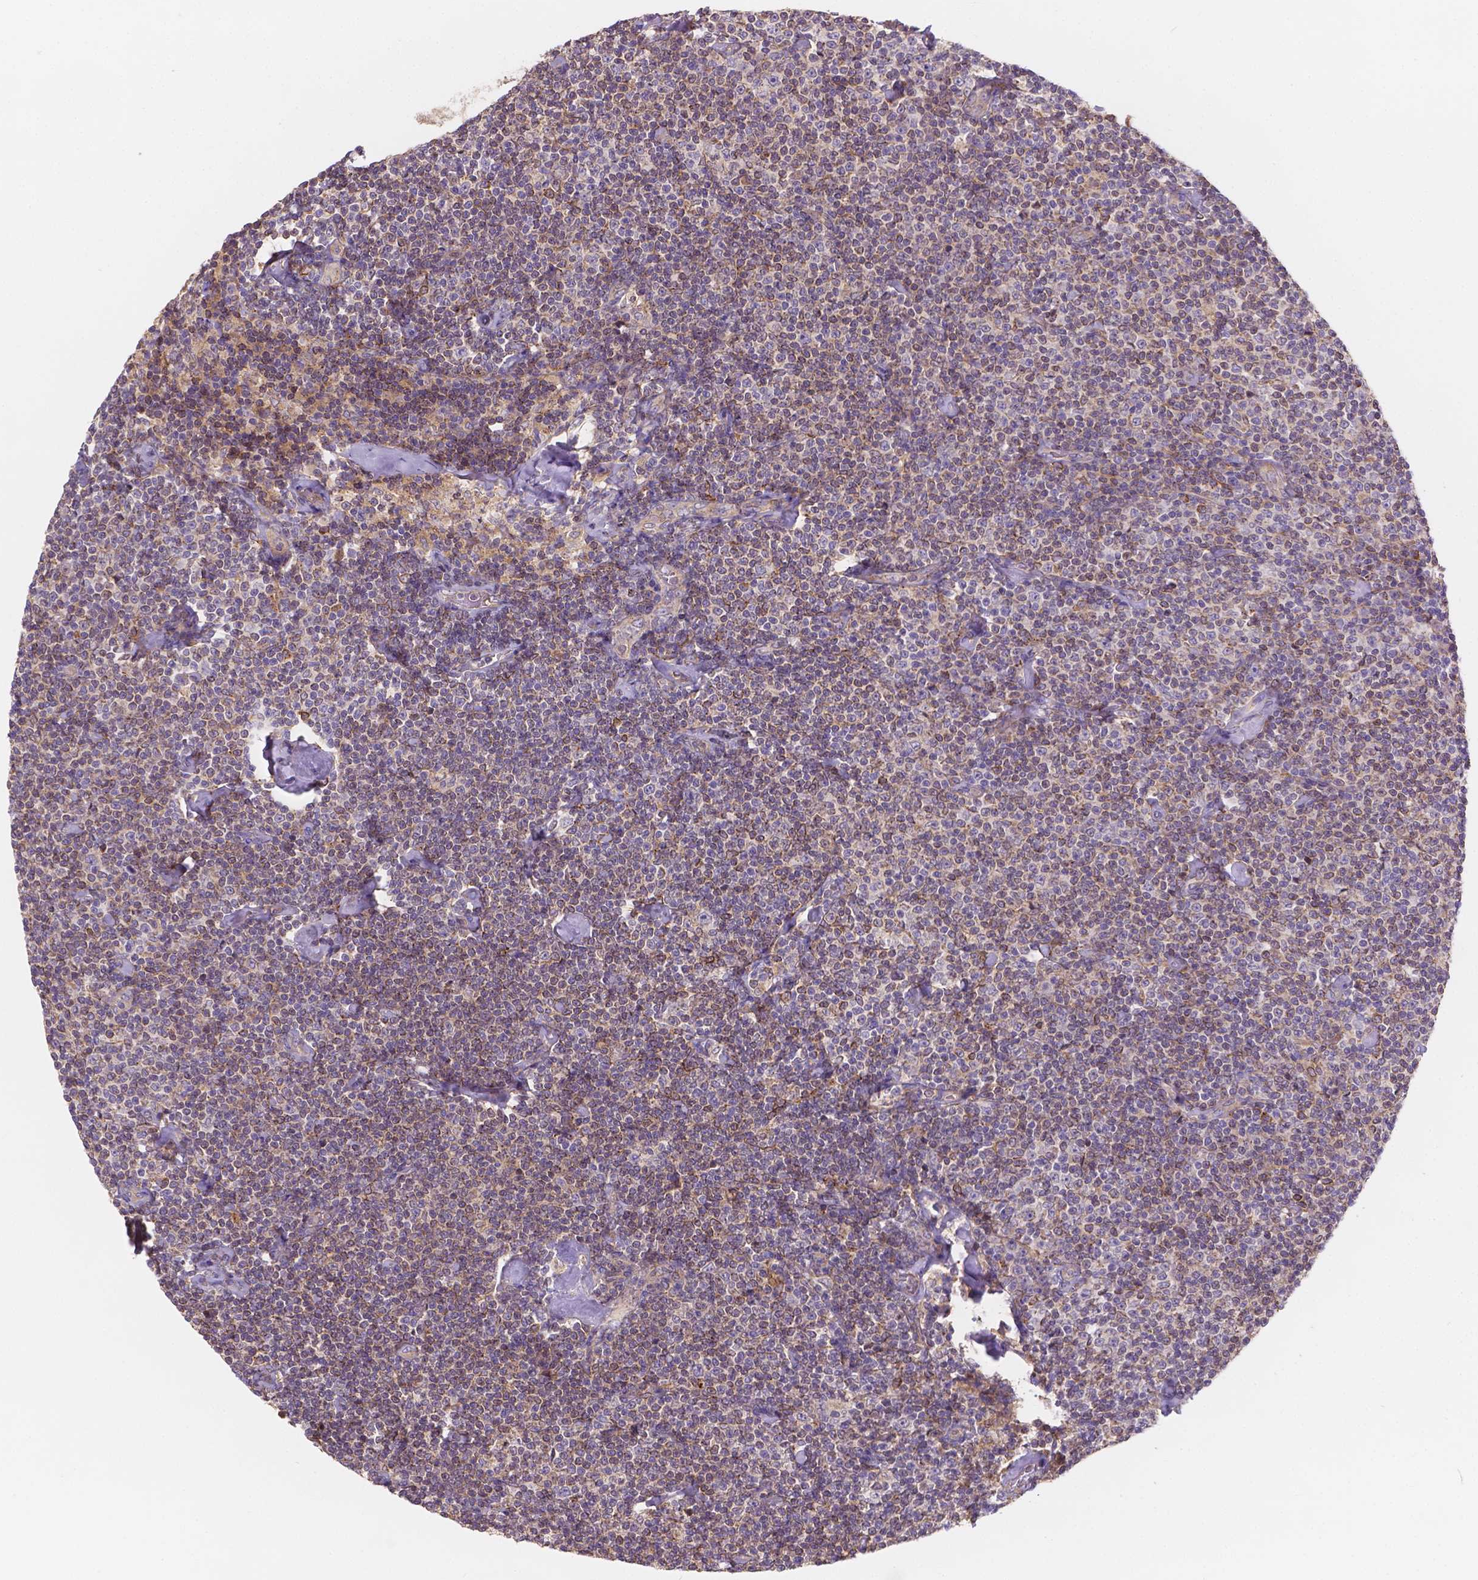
{"staining": {"intensity": "moderate", "quantity": ">75%", "location": "cytoplasmic/membranous"}, "tissue": "lymphoma", "cell_type": "Tumor cells", "image_type": "cancer", "snomed": [{"axis": "morphology", "description": "Malignant lymphoma, non-Hodgkin's type, Low grade"}, {"axis": "topography", "description": "Lymph node"}], "caption": "Brown immunohistochemical staining in human low-grade malignant lymphoma, non-Hodgkin's type demonstrates moderate cytoplasmic/membranous expression in about >75% of tumor cells. (DAB IHC with brightfield microscopy, high magnification).", "gene": "CDK10", "patient": {"sex": "male", "age": 81}}